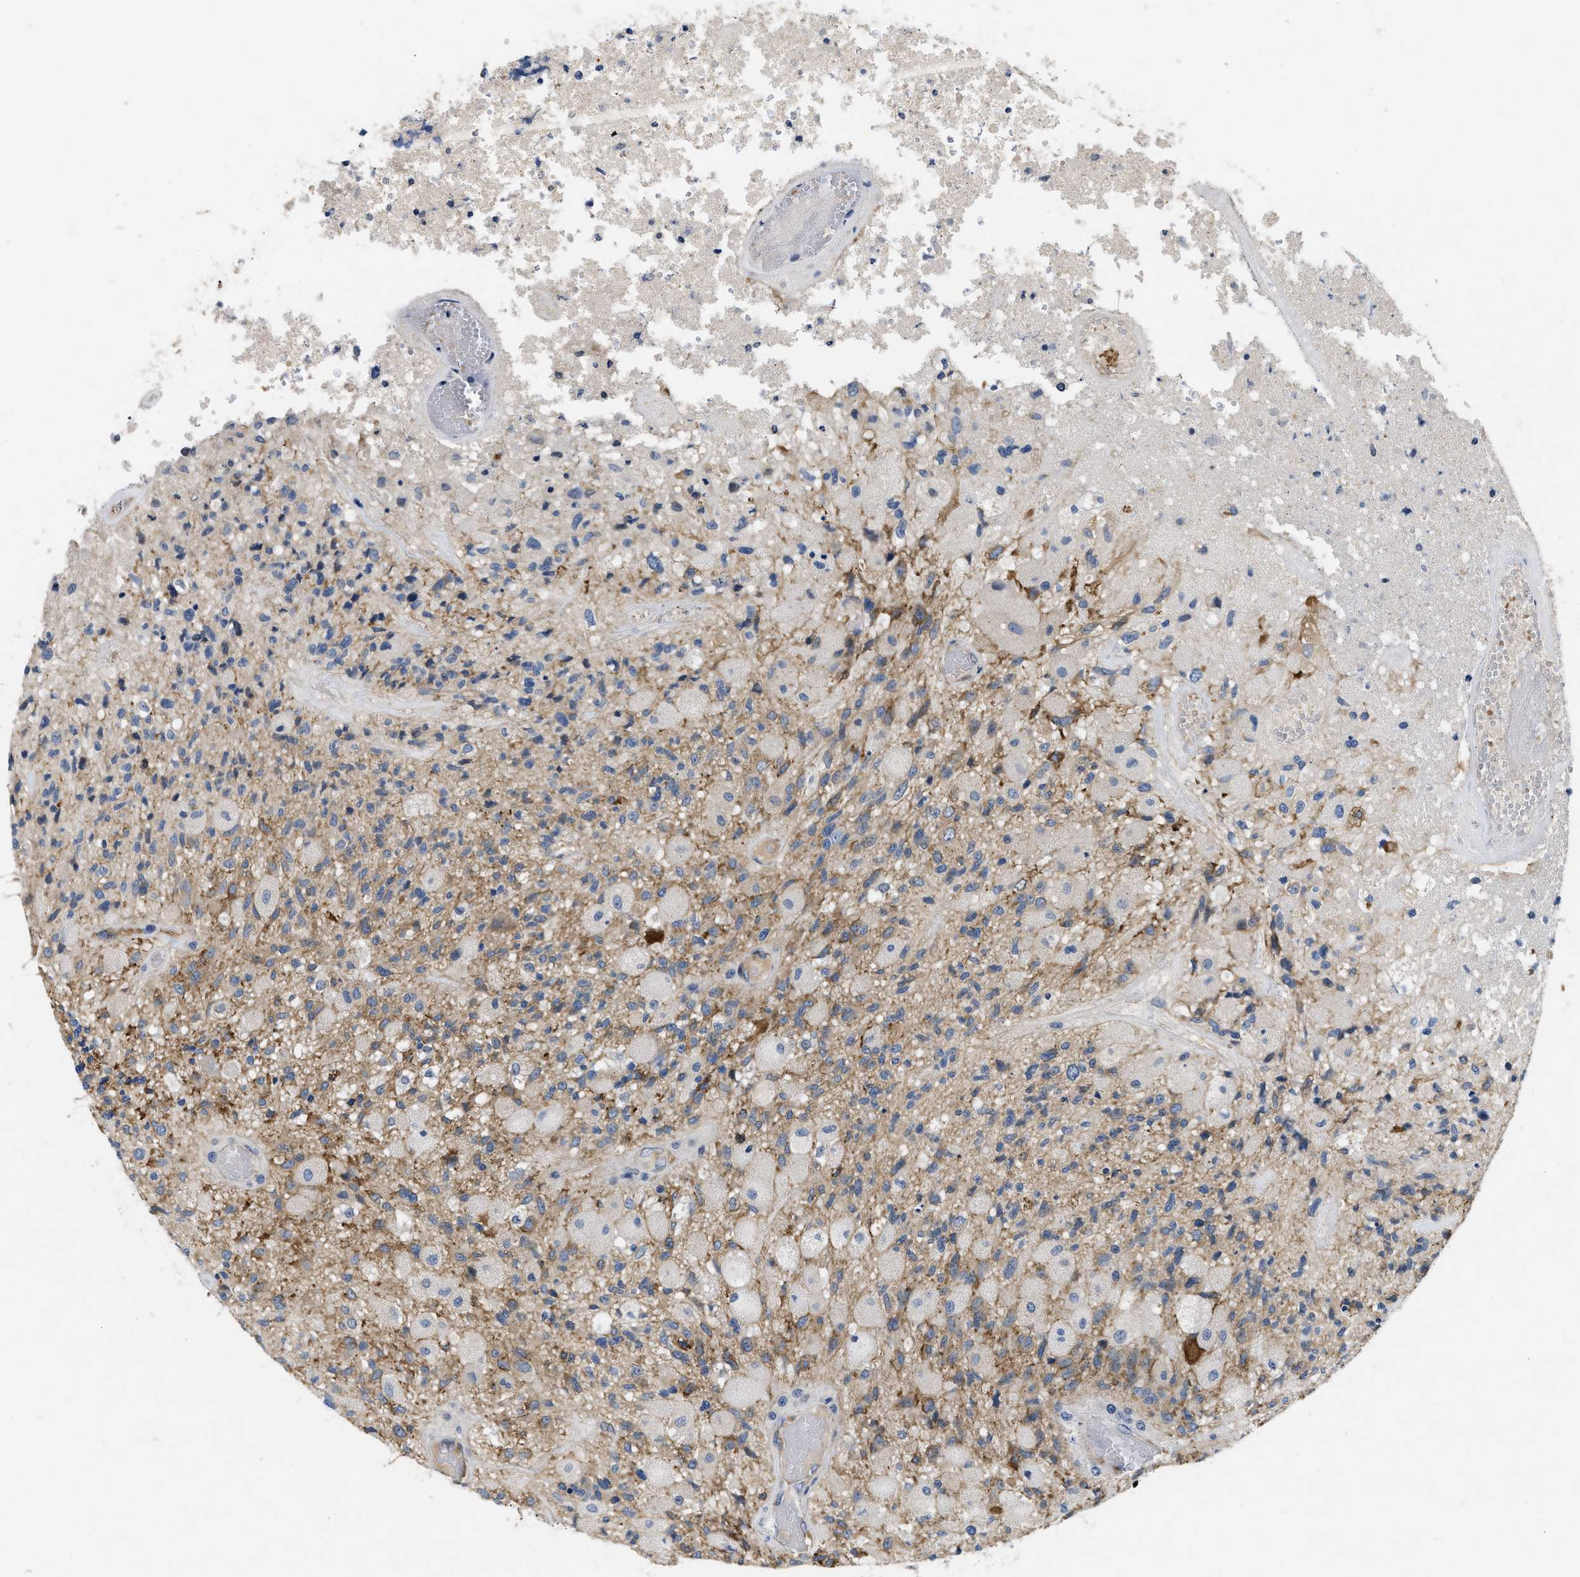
{"staining": {"intensity": "weak", "quantity": ">75%", "location": "cytoplasmic/membranous"}, "tissue": "glioma", "cell_type": "Tumor cells", "image_type": "cancer", "snomed": [{"axis": "morphology", "description": "Normal tissue, NOS"}, {"axis": "morphology", "description": "Glioma, malignant, High grade"}, {"axis": "topography", "description": "Cerebral cortex"}], "caption": "An image of human glioma stained for a protein reveals weak cytoplasmic/membranous brown staining in tumor cells.", "gene": "VIP", "patient": {"sex": "male", "age": 77}}